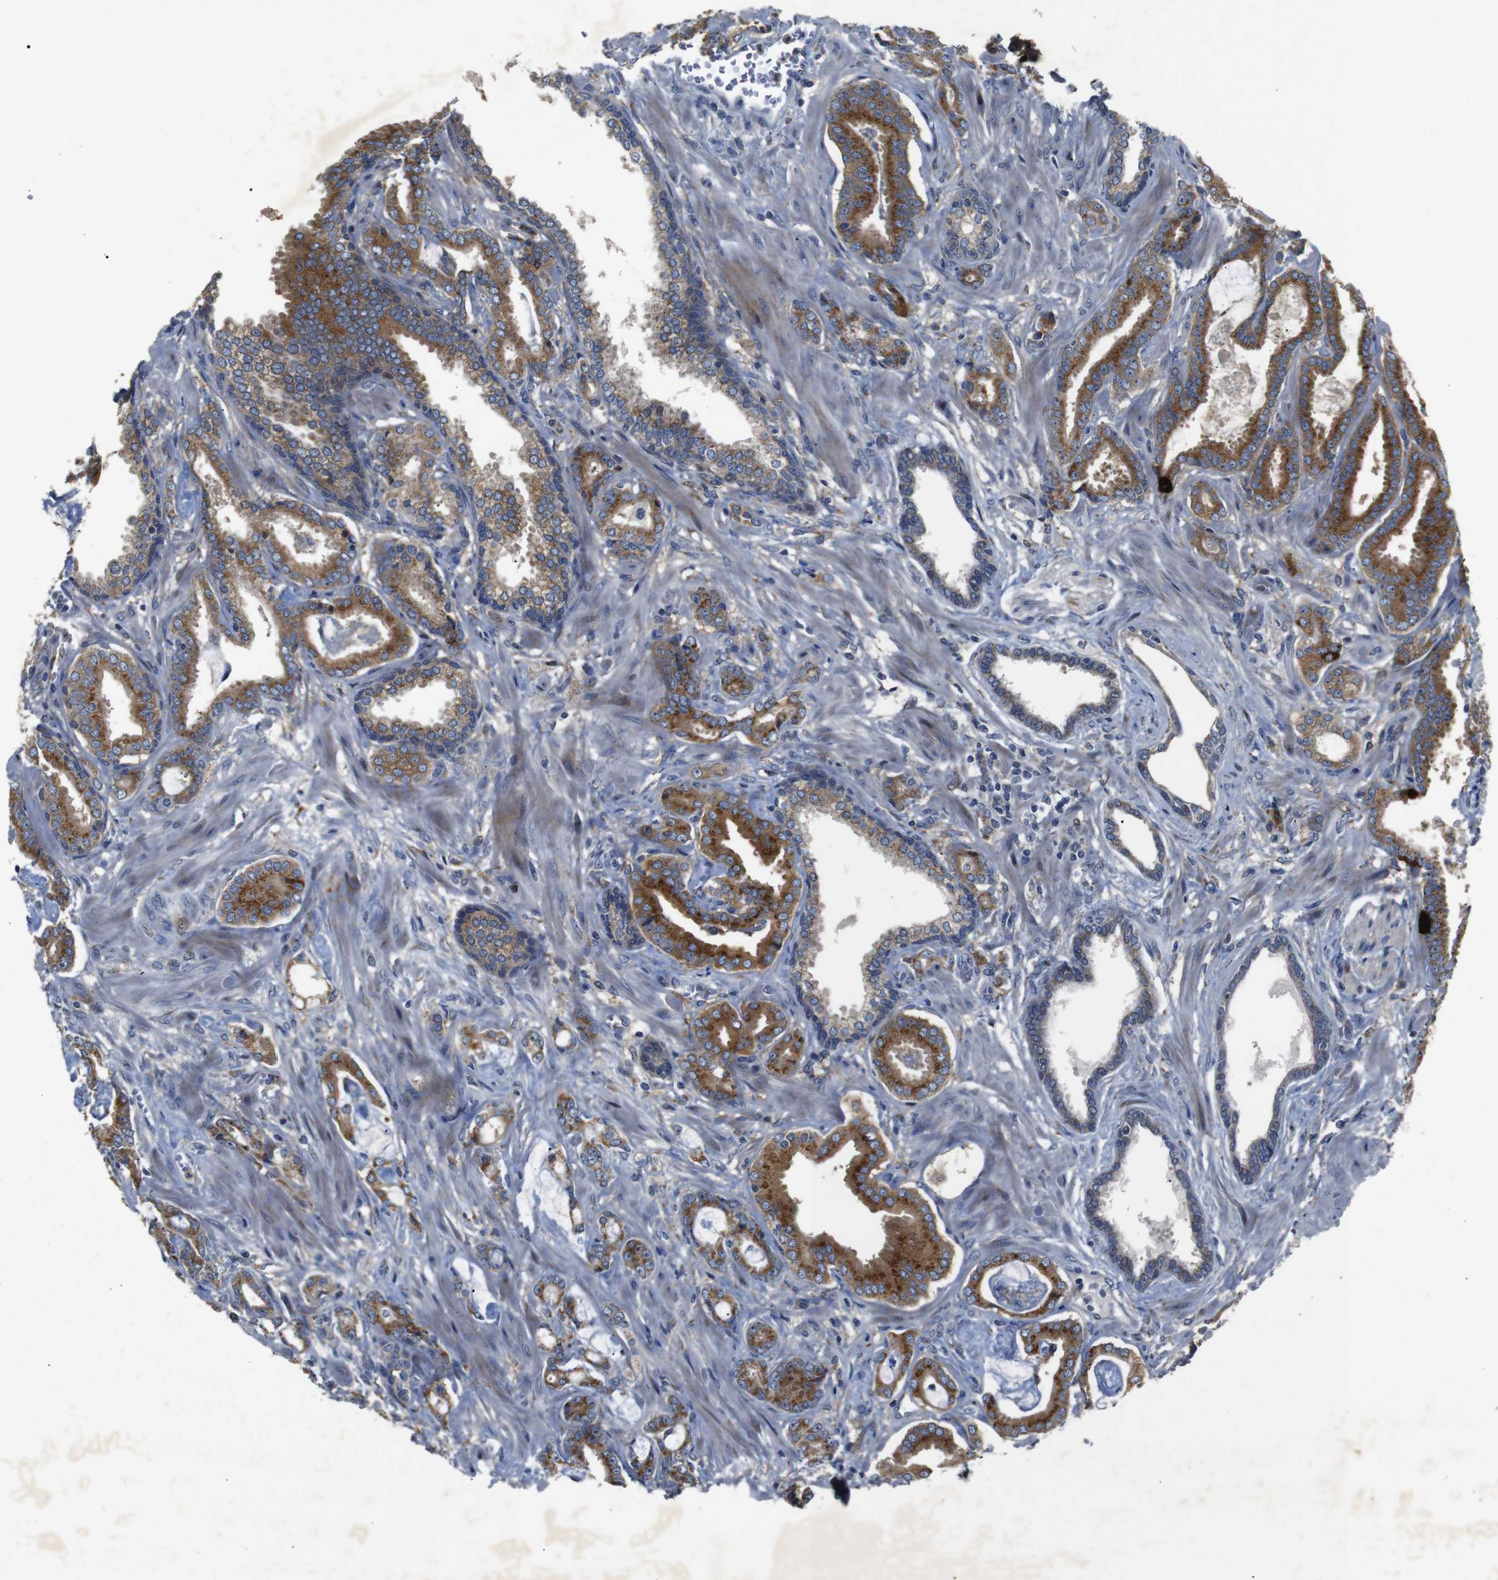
{"staining": {"intensity": "moderate", "quantity": ">75%", "location": "cytoplasmic/membranous"}, "tissue": "prostate cancer", "cell_type": "Tumor cells", "image_type": "cancer", "snomed": [{"axis": "morphology", "description": "Adenocarcinoma, Low grade"}, {"axis": "topography", "description": "Prostate"}], "caption": "Prostate cancer stained with immunohistochemistry demonstrates moderate cytoplasmic/membranous positivity in about >75% of tumor cells.", "gene": "CHST10", "patient": {"sex": "male", "age": 53}}